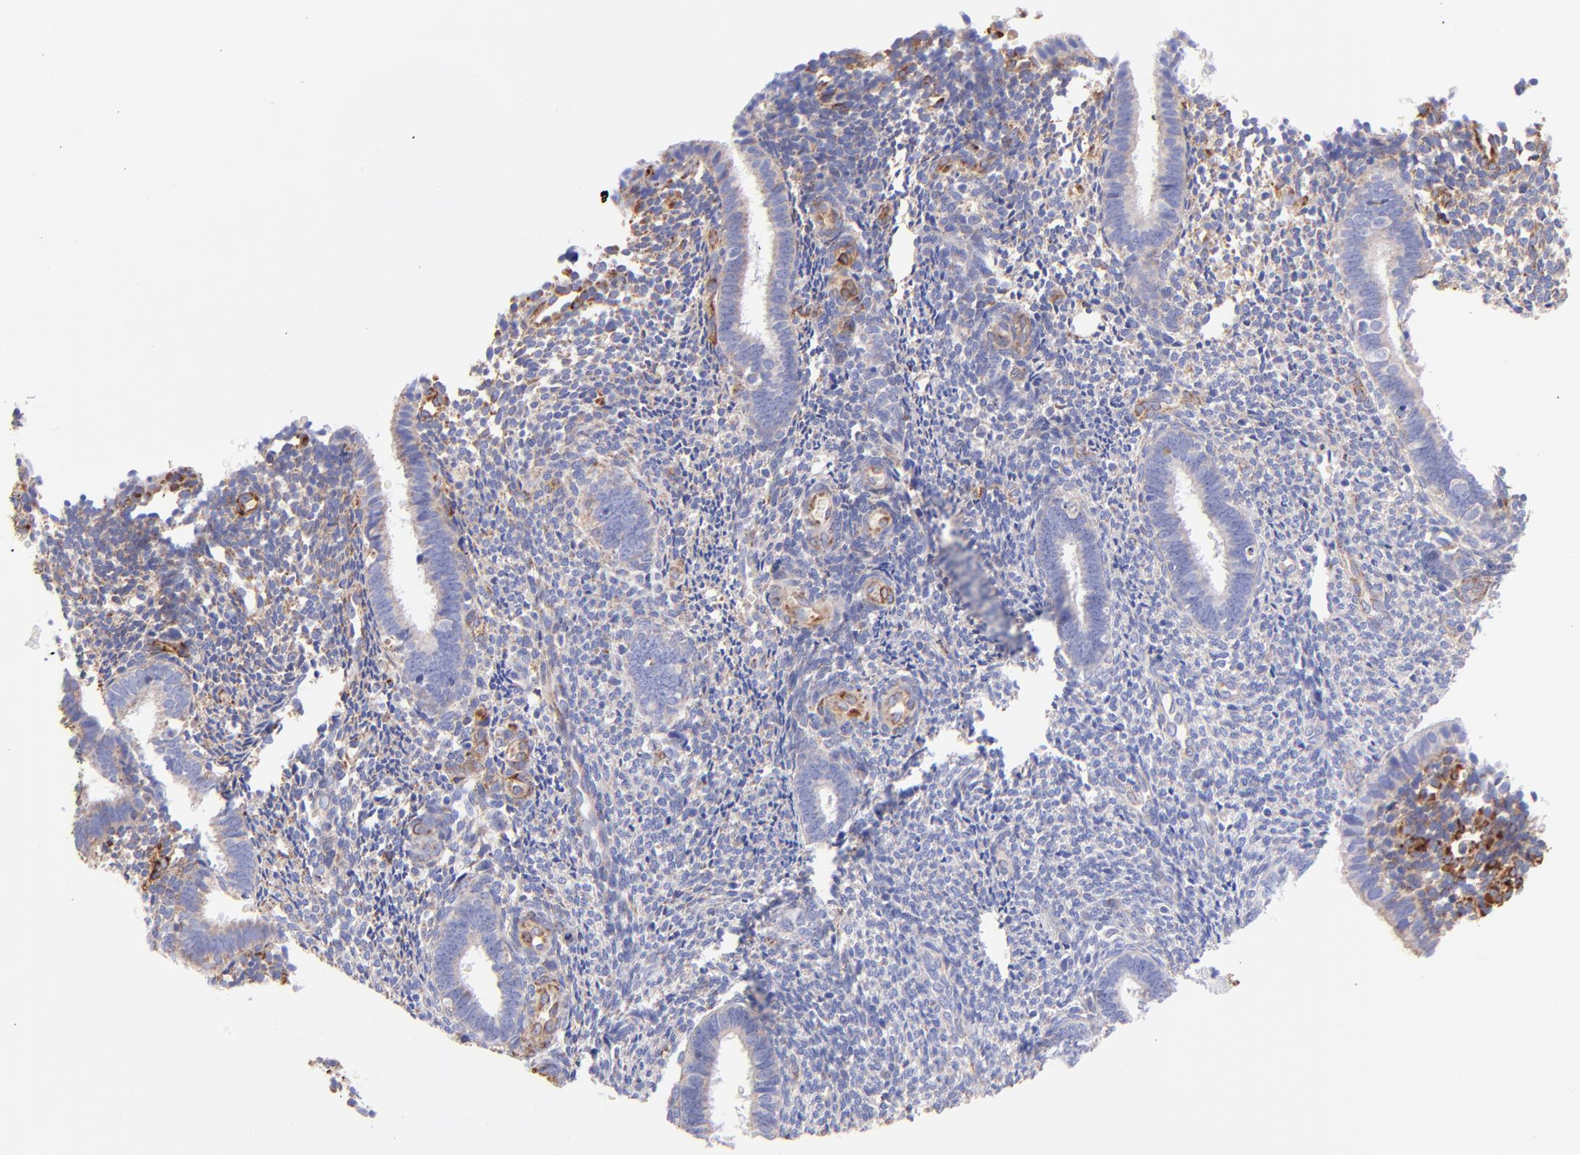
{"staining": {"intensity": "weak", "quantity": ">75%", "location": "cytoplasmic/membranous"}, "tissue": "endometrium", "cell_type": "Cells in endometrial stroma", "image_type": "normal", "snomed": [{"axis": "morphology", "description": "Normal tissue, NOS"}, {"axis": "topography", "description": "Endometrium"}], "caption": "Endometrium stained for a protein shows weak cytoplasmic/membranous positivity in cells in endometrial stroma. (DAB (3,3'-diaminobenzidine) IHC with brightfield microscopy, high magnification).", "gene": "SPARC", "patient": {"sex": "female", "age": 27}}